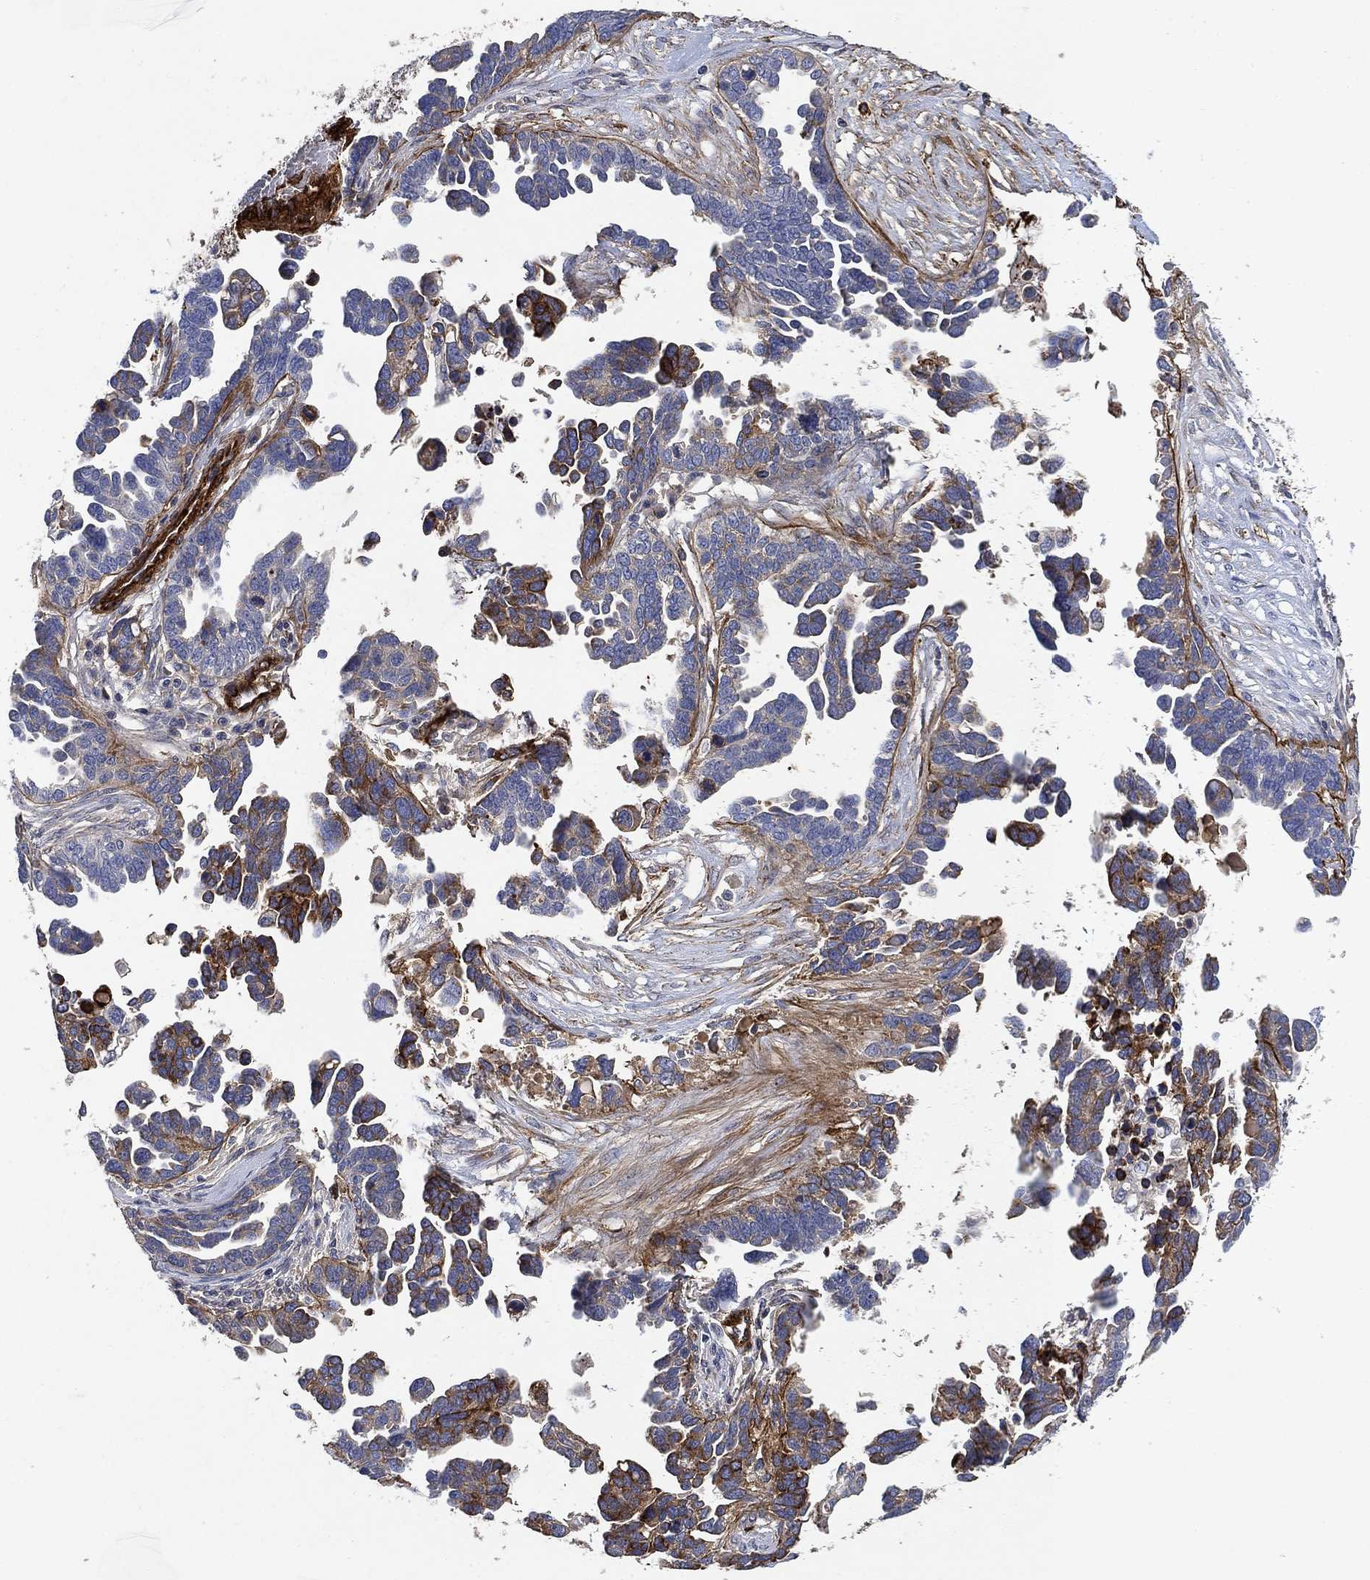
{"staining": {"intensity": "moderate", "quantity": "<25%", "location": "cytoplasmic/membranous"}, "tissue": "ovarian cancer", "cell_type": "Tumor cells", "image_type": "cancer", "snomed": [{"axis": "morphology", "description": "Cystadenocarcinoma, serous, NOS"}, {"axis": "topography", "description": "Ovary"}], "caption": "Immunohistochemical staining of human ovarian cancer shows moderate cytoplasmic/membranous protein staining in approximately <25% of tumor cells.", "gene": "COL4A2", "patient": {"sex": "female", "age": 54}}